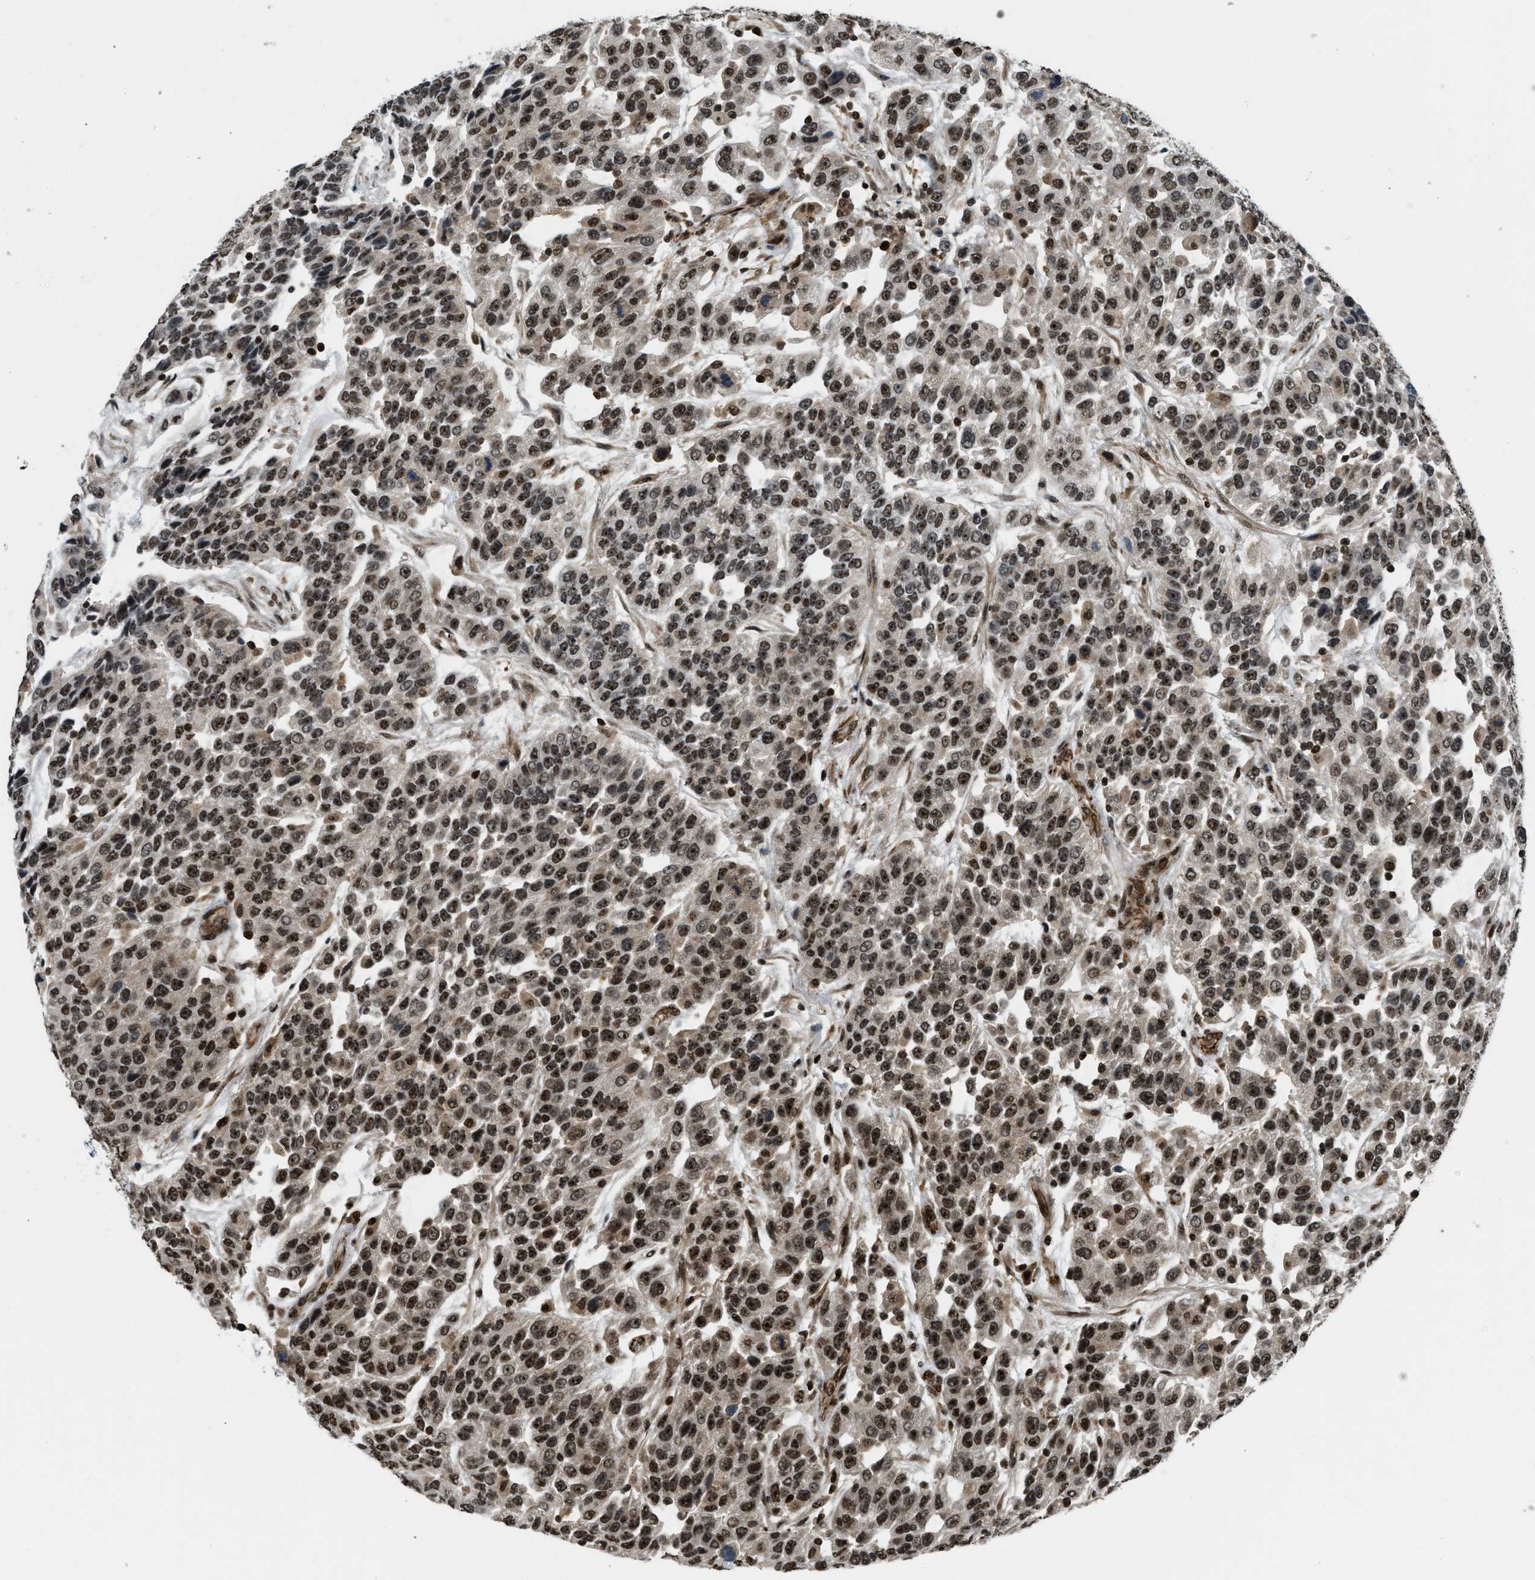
{"staining": {"intensity": "strong", "quantity": ">75%", "location": "nuclear"}, "tissue": "urothelial cancer", "cell_type": "Tumor cells", "image_type": "cancer", "snomed": [{"axis": "morphology", "description": "Urothelial carcinoma, High grade"}, {"axis": "topography", "description": "Urinary bladder"}], "caption": "Urothelial cancer stained with a protein marker shows strong staining in tumor cells.", "gene": "E2F1", "patient": {"sex": "female", "age": 80}}